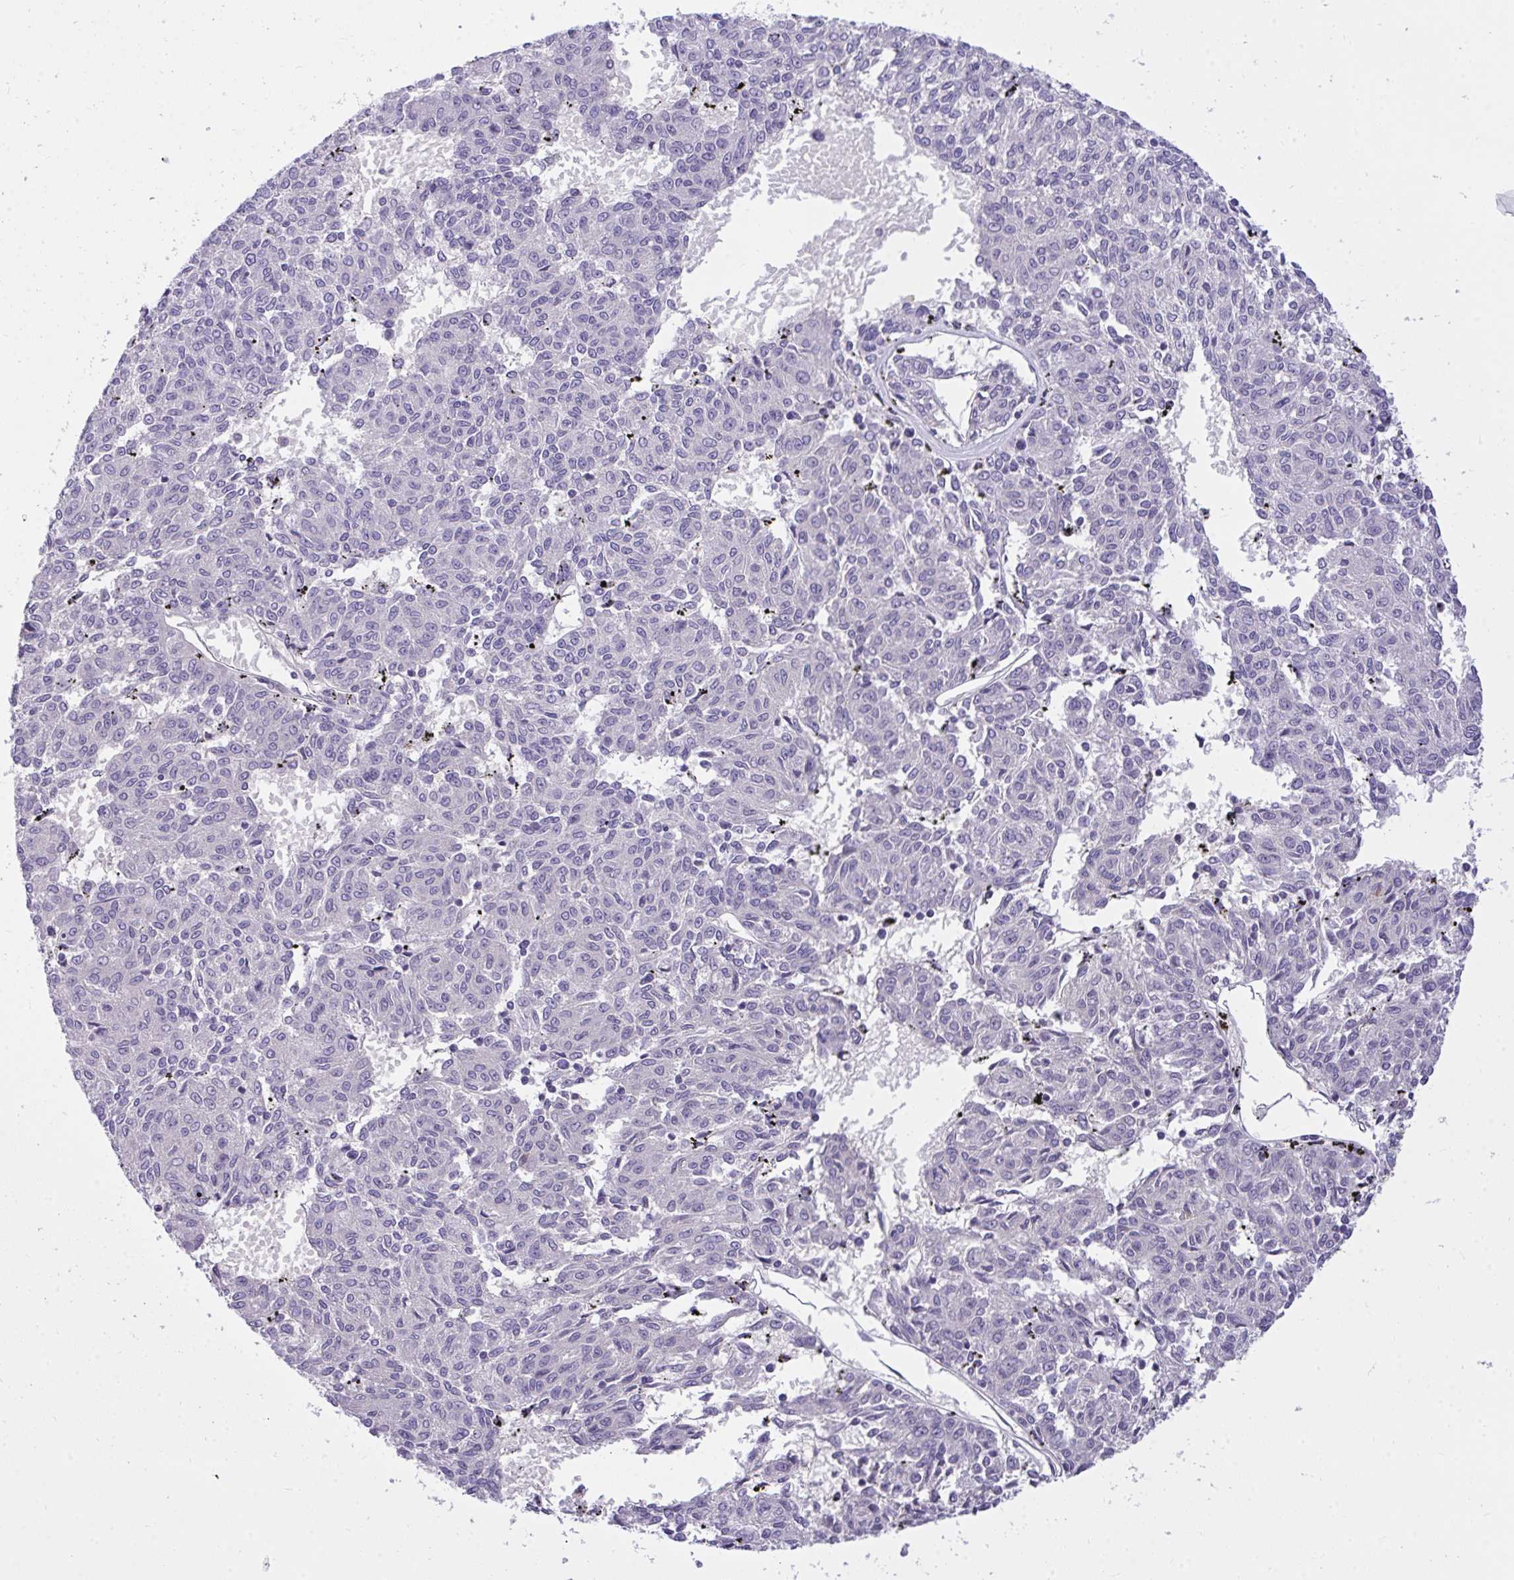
{"staining": {"intensity": "negative", "quantity": "none", "location": "none"}, "tissue": "melanoma", "cell_type": "Tumor cells", "image_type": "cancer", "snomed": [{"axis": "morphology", "description": "Malignant melanoma, NOS"}, {"axis": "topography", "description": "Skin"}], "caption": "Immunohistochemistry (IHC) image of human malignant melanoma stained for a protein (brown), which reveals no expression in tumor cells.", "gene": "TLN2", "patient": {"sex": "female", "age": 72}}